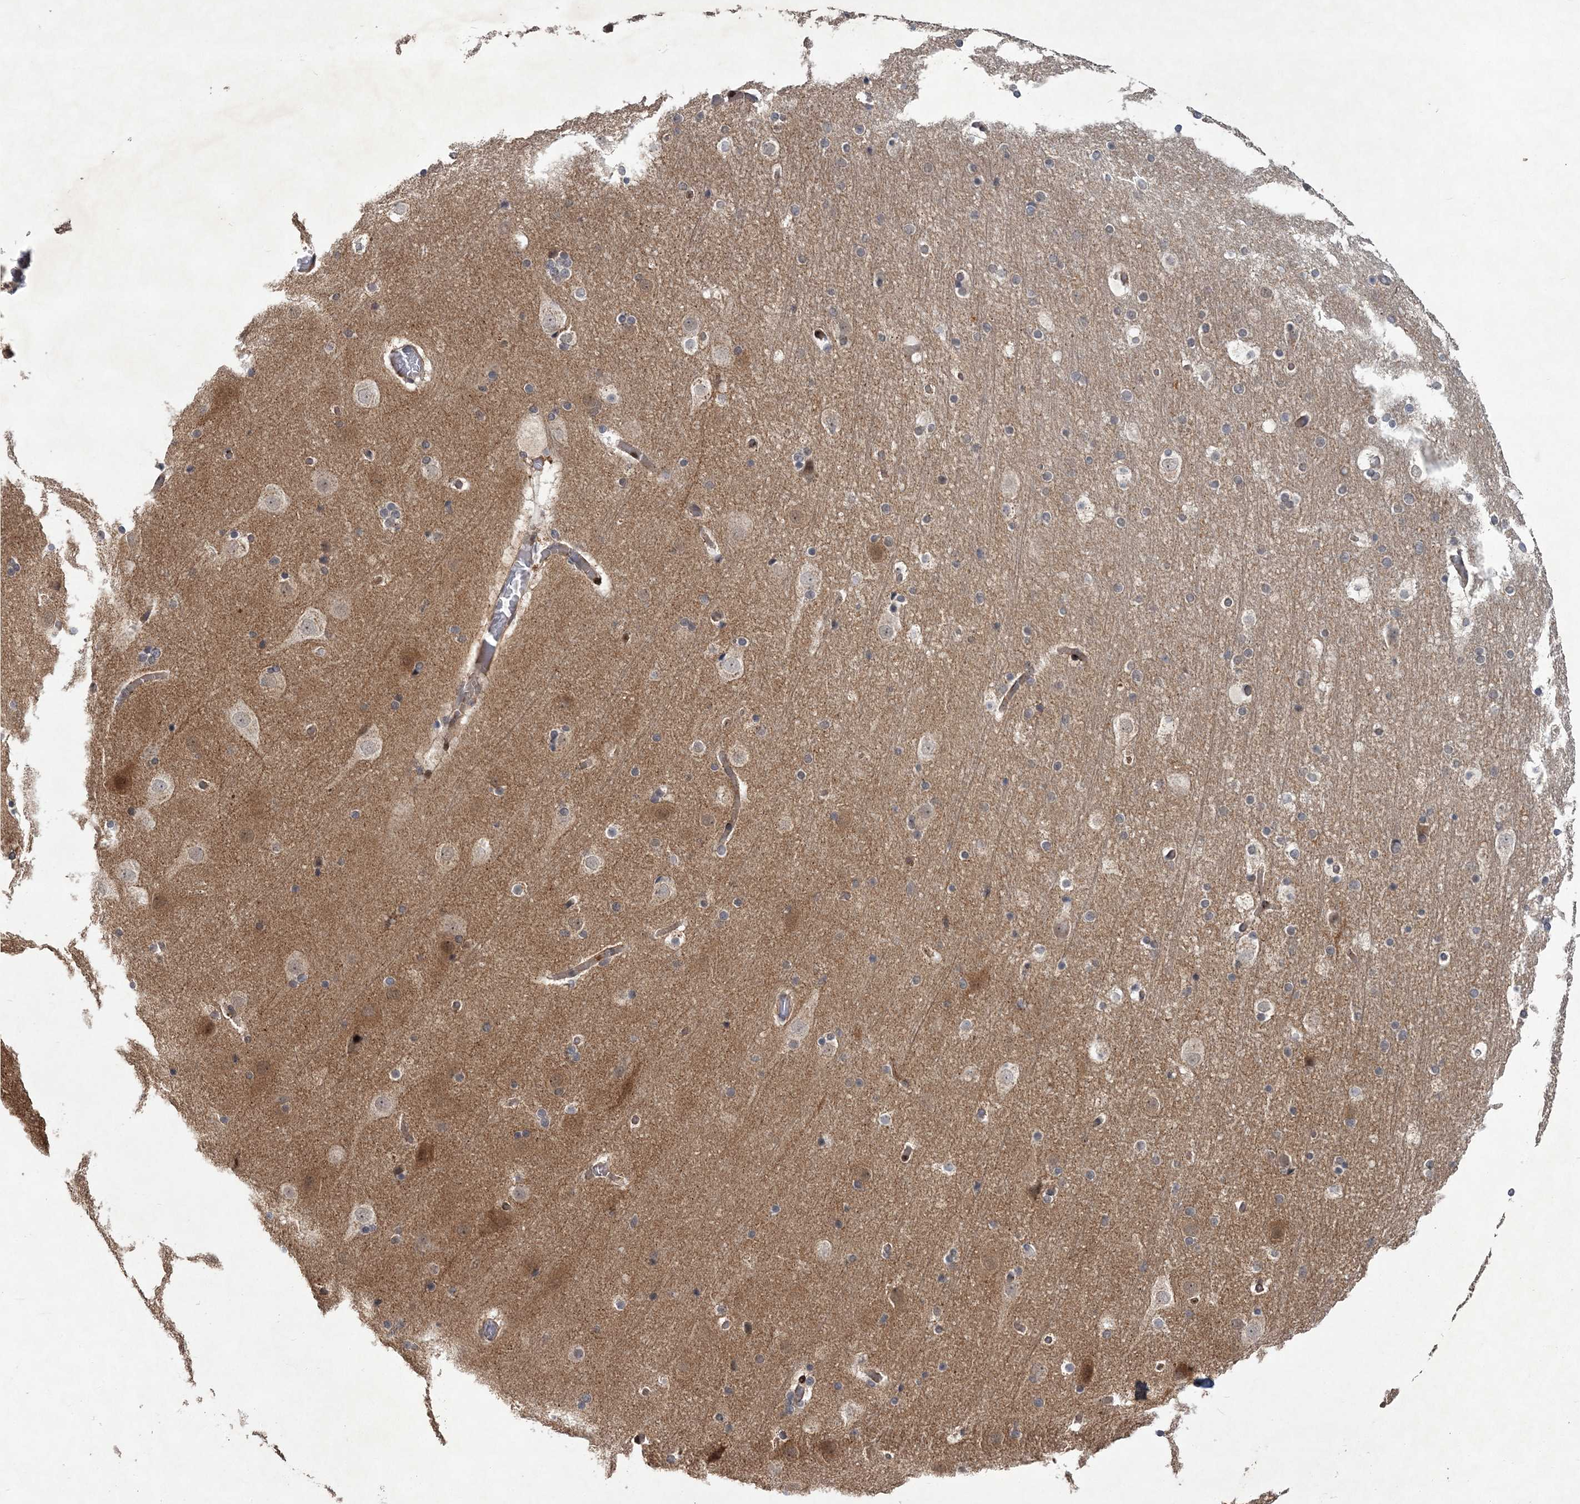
{"staining": {"intensity": "weak", "quantity": ">75%", "location": "cytoplasmic/membranous"}, "tissue": "cerebral cortex", "cell_type": "Endothelial cells", "image_type": "normal", "snomed": [{"axis": "morphology", "description": "Normal tissue, NOS"}, {"axis": "topography", "description": "Cerebral cortex"}], "caption": "Weak cytoplasmic/membranous positivity for a protein is appreciated in about >75% of endothelial cells of normal cerebral cortex using IHC.", "gene": "RNF25", "patient": {"sex": "male", "age": 57}}